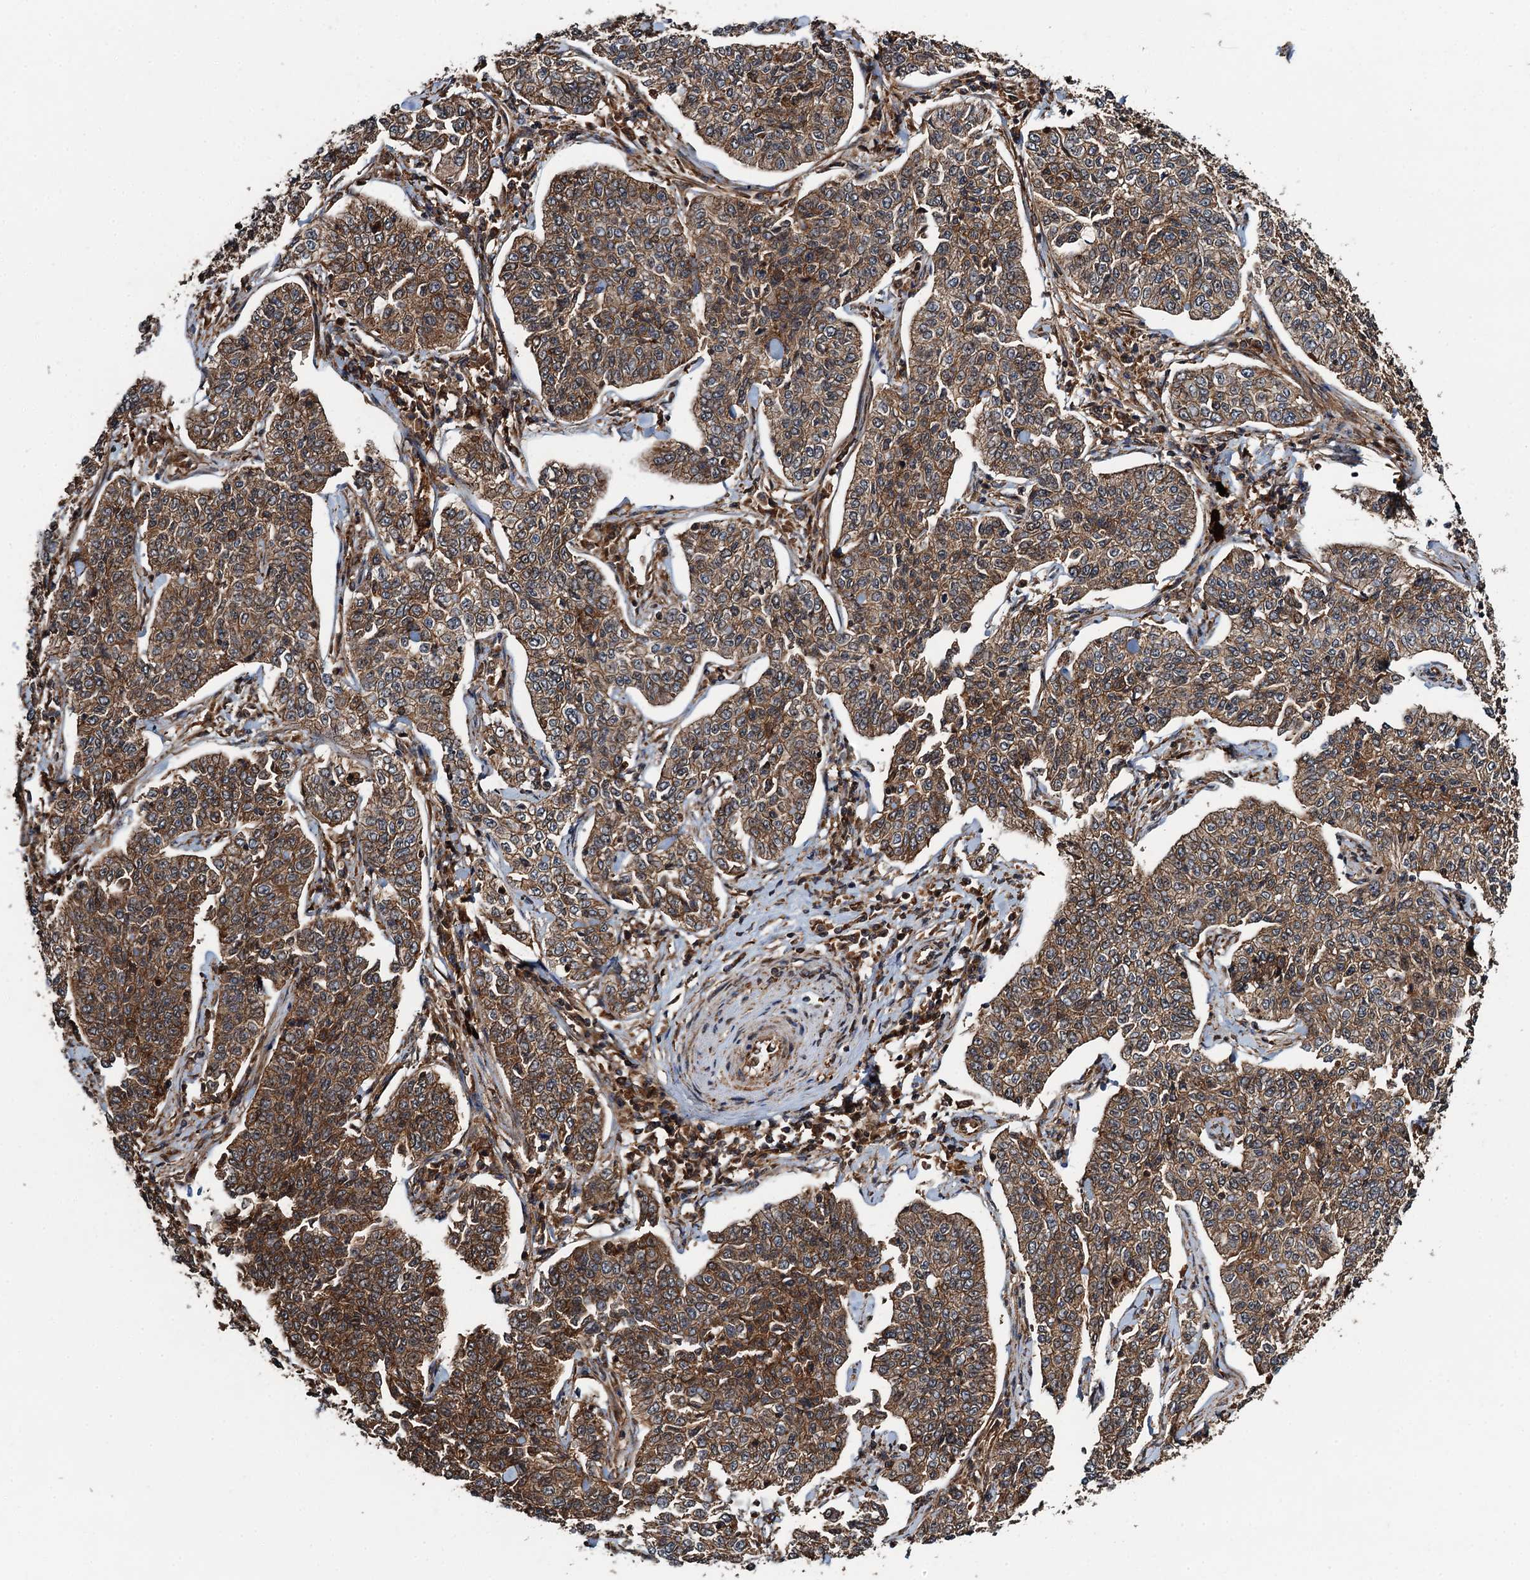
{"staining": {"intensity": "moderate", "quantity": ">75%", "location": "cytoplasmic/membranous"}, "tissue": "cervical cancer", "cell_type": "Tumor cells", "image_type": "cancer", "snomed": [{"axis": "morphology", "description": "Squamous cell carcinoma, NOS"}, {"axis": "topography", "description": "Cervix"}], "caption": "Protein analysis of squamous cell carcinoma (cervical) tissue displays moderate cytoplasmic/membranous positivity in approximately >75% of tumor cells.", "gene": "WHAMM", "patient": {"sex": "female", "age": 35}}